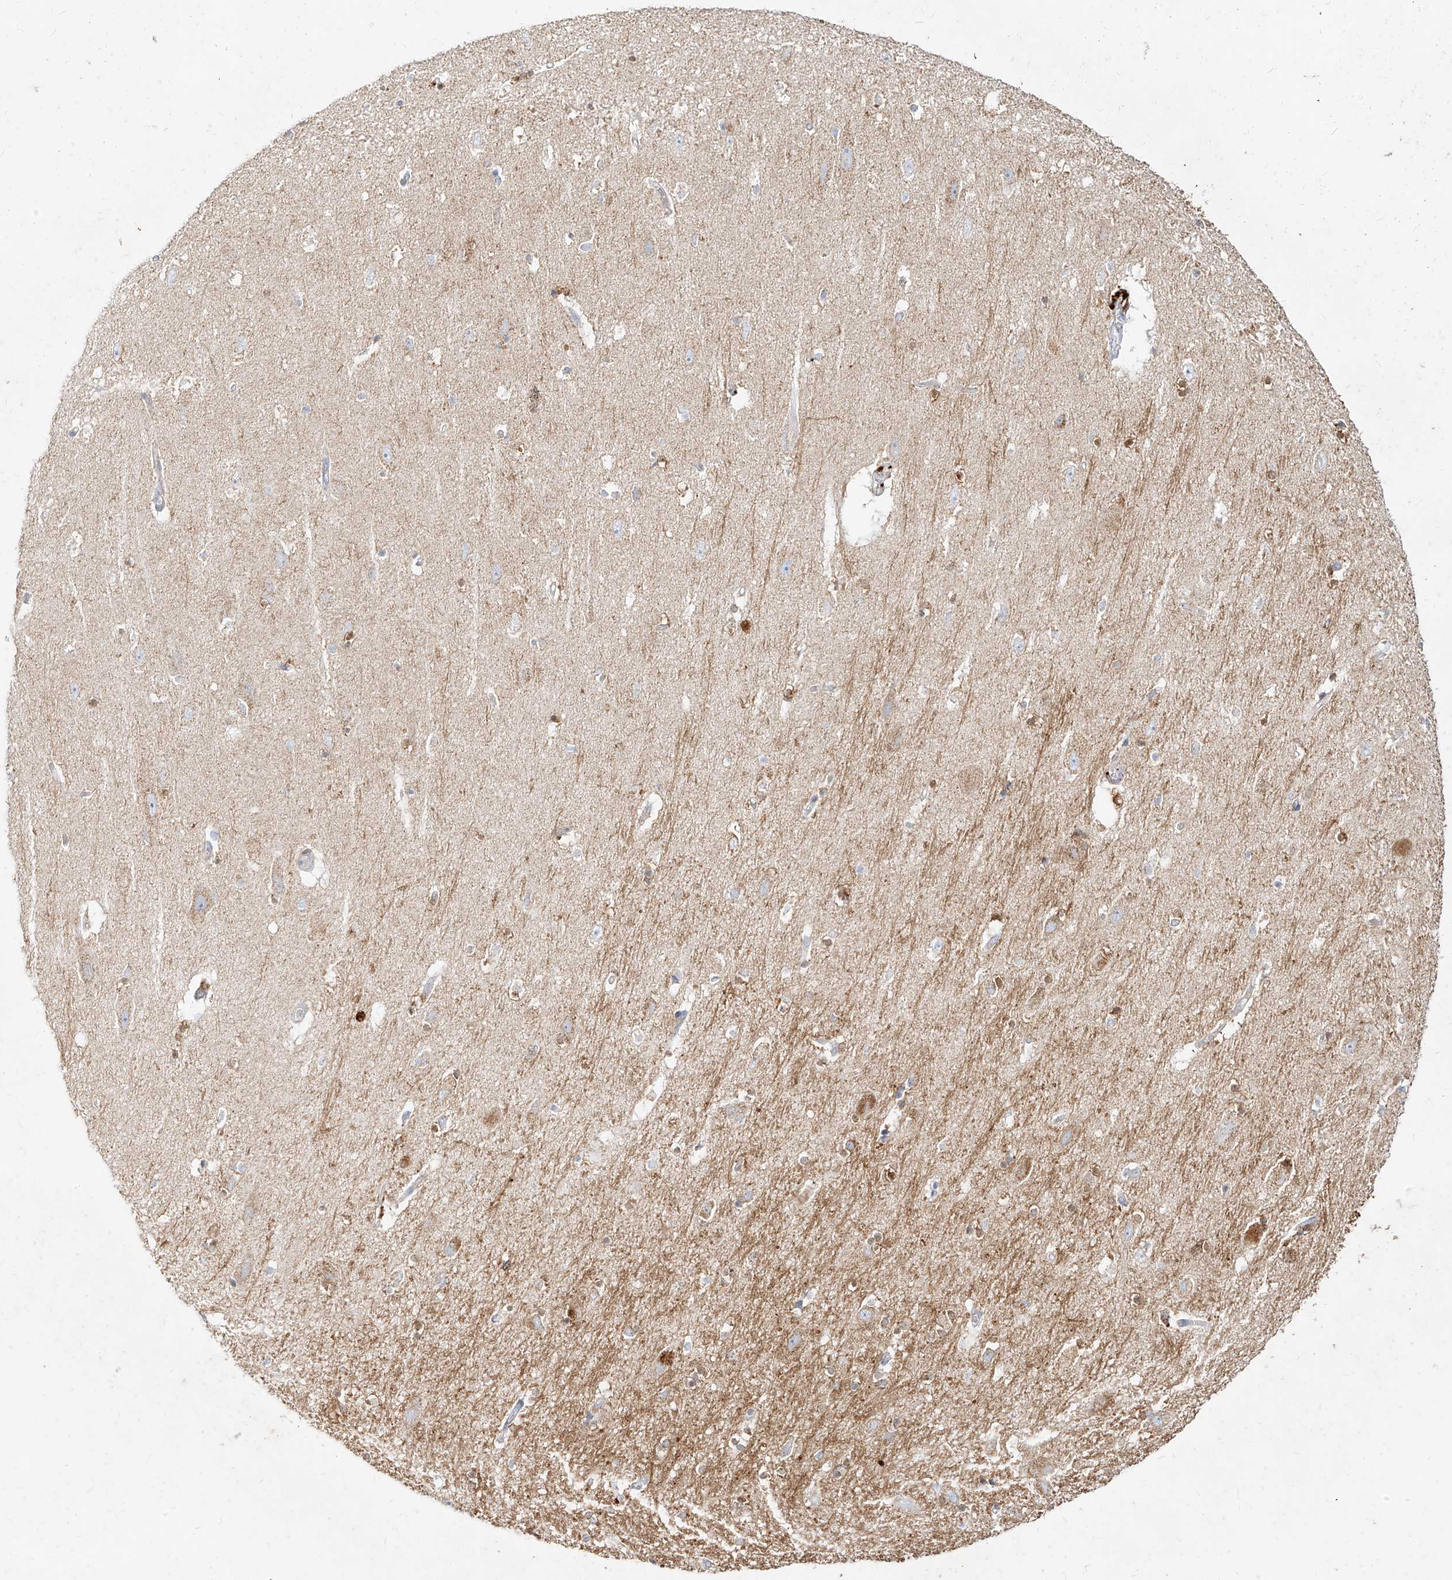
{"staining": {"intensity": "moderate", "quantity": "<25%", "location": "cytoplasmic/membranous"}, "tissue": "hippocampus", "cell_type": "Glial cells", "image_type": "normal", "snomed": [{"axis": "morphology", "description": "Normal tissue, NOS"}, {"axis": "topography", "description": "Hippocampus"}], "caption": "This is an image of immunohistochemistry (IHC) staining of normal hippocampus, which shows moderate positivity in the cytoplasmic/membranous of glial cells.", "gene": "MTX2", "patient": {"sex": "female", "age": 54}}